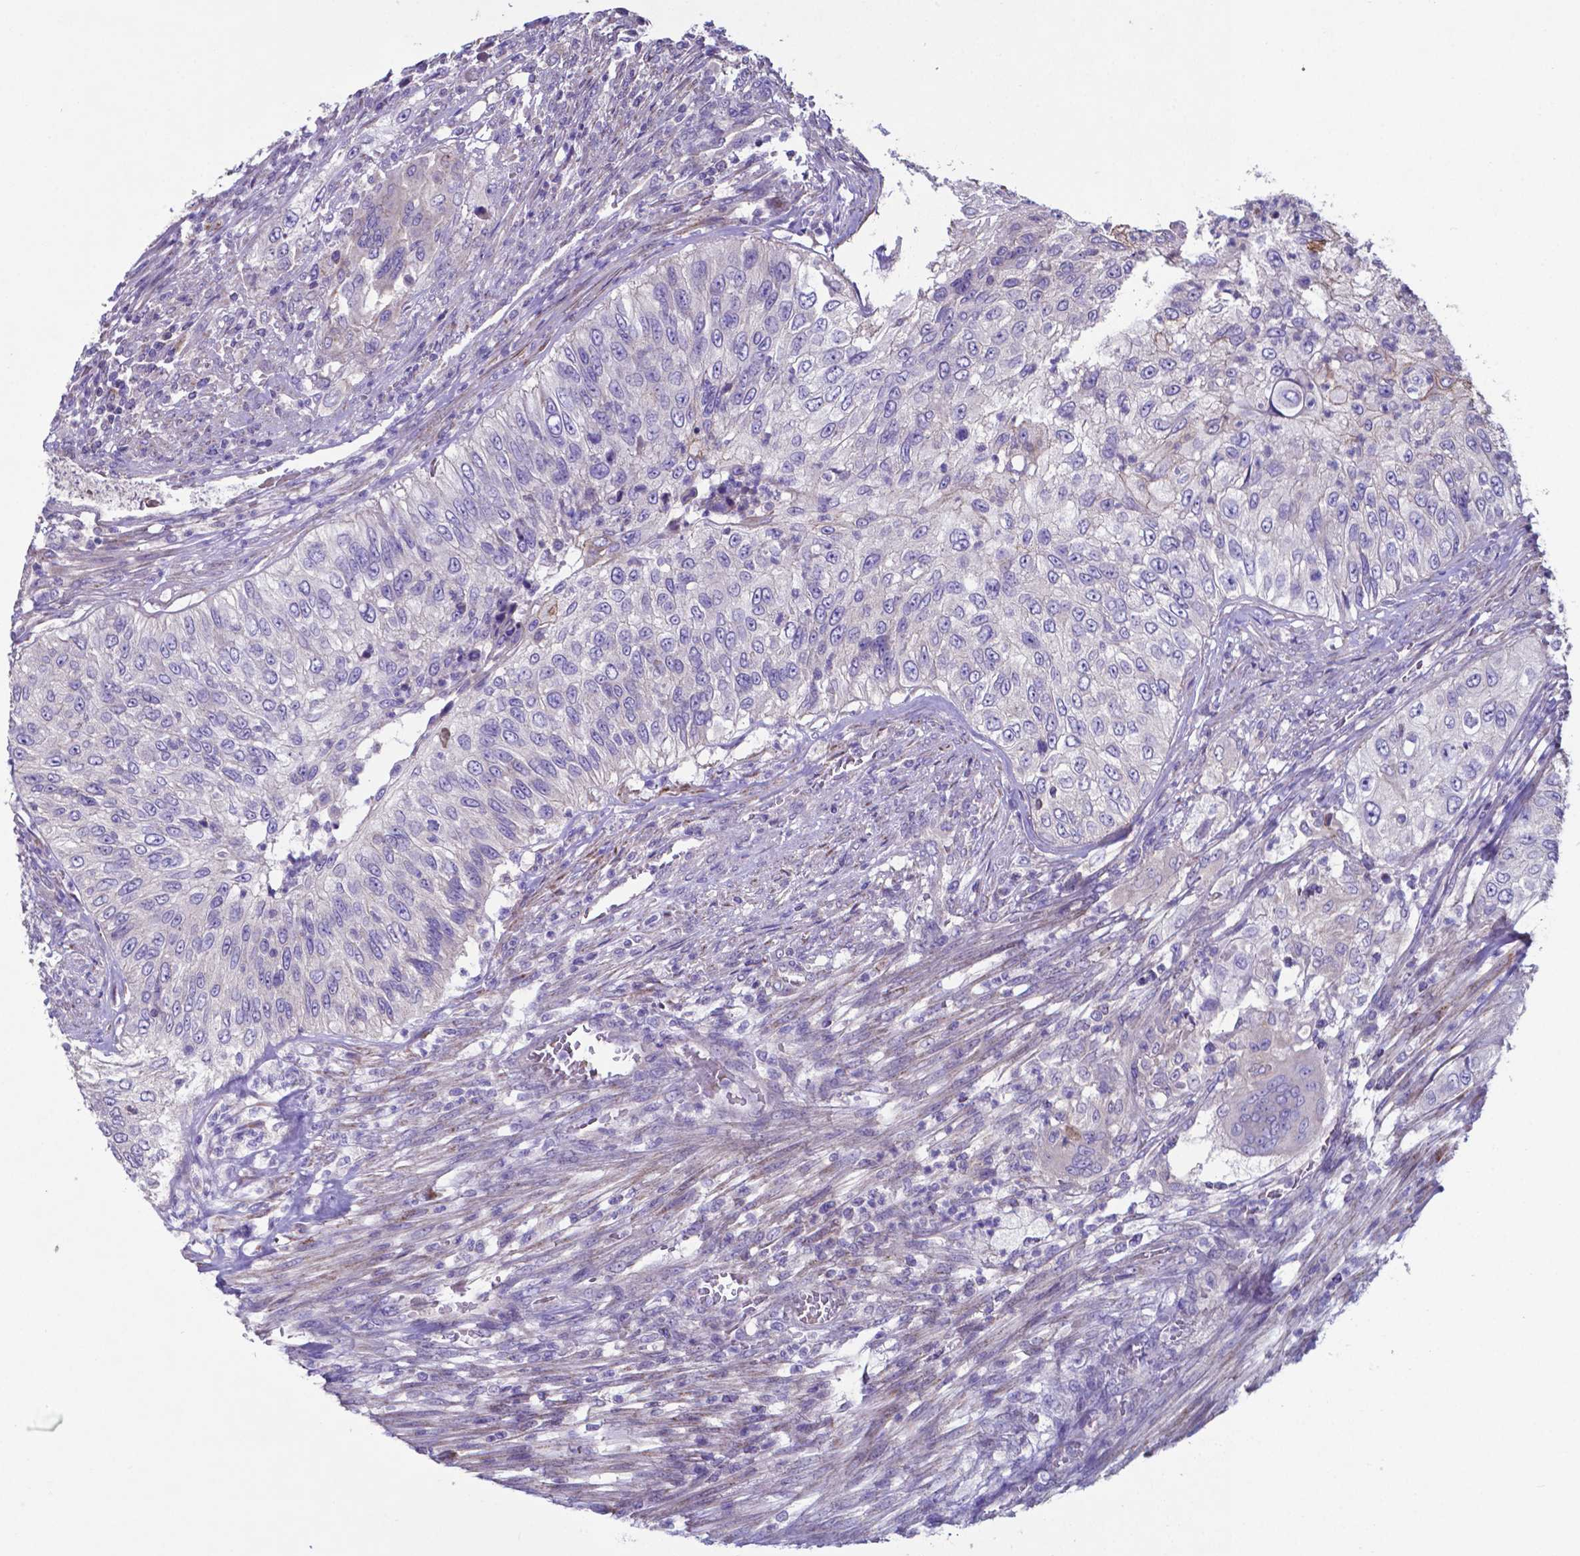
{"staining": {"intensity": "negative", "quantity": "none", "location": "none"}, "tissue": "urothelial cancer", "cell_type": "Tumor cells", "image_type": "cancer", "snomed": [{"axis": "morphology", "description": "Urothelial carcinoma, High grade"}, {"axis": "topography", "description": "Urinary bladder"}], "caption": "Immunohistochemistry (IHC) histopathology image of urothelial cancer stained for a protein (brown), which exhibits no positivity in tumor cells.", "gene": "TYRO3", "patient": {"sex": "female", "age": 60}}